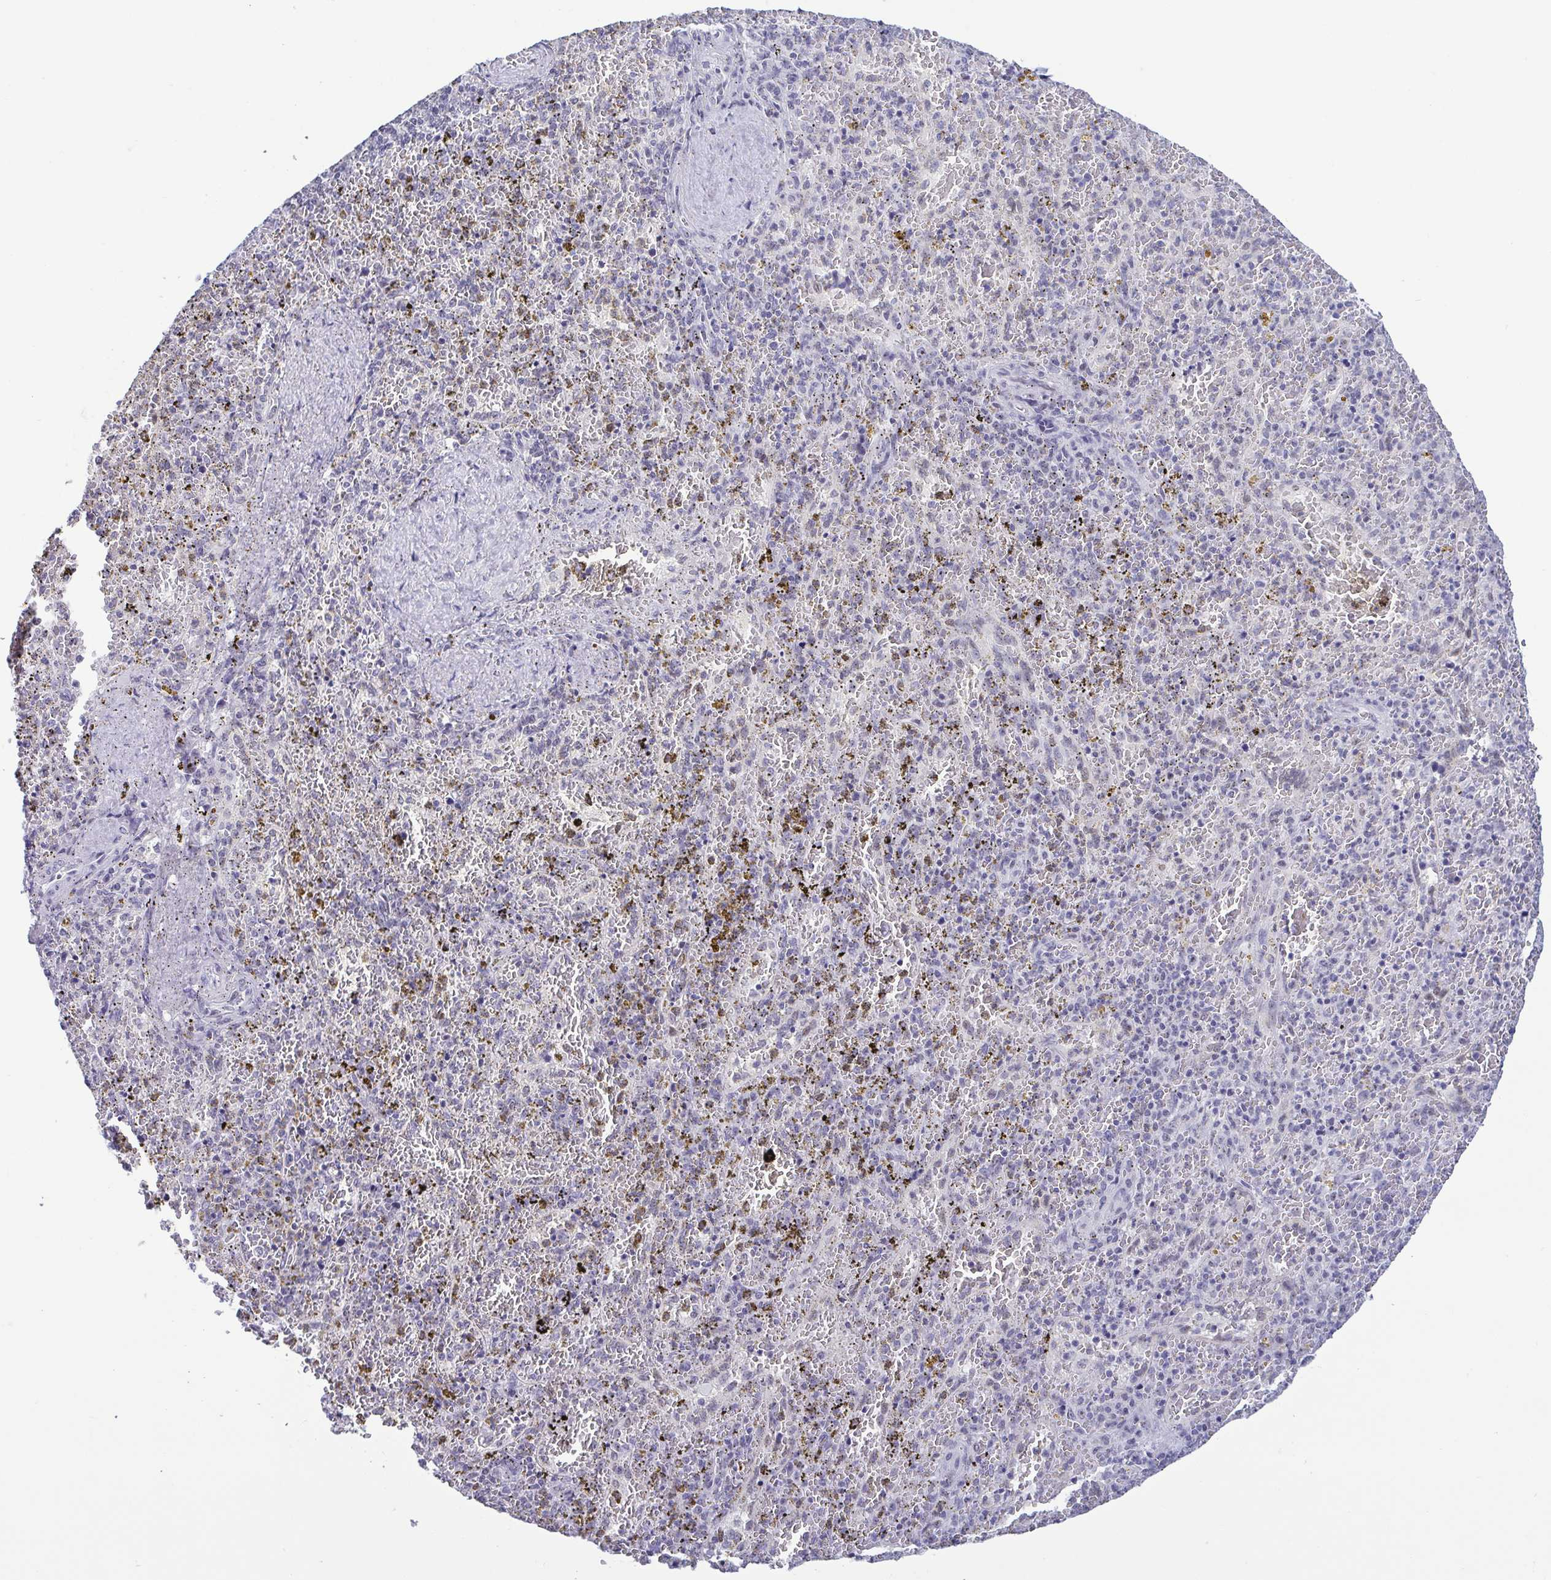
{"staining": {"intensity": "negative", "quantity": "none", "location": "none"}, "tissue": "spleen", "cell_type": "Cells in red pulp", "image_type": "normal", "snomed": [{"axis": "morphology", "description": "Normal tissue, NOS"}, {"axis": "topography", "description": "Spleen"}], "caption": "Immunohistochemical staining of normal human spleen exhibits no significant expression in cells in red pulp. The staining is performed using DAB (3,3'-diaminobenzidine) brown chromogen with nuclei counter-stained in using hematoxylin.", "gene": "BZW1", "patient": {"sex": "female", "age": 50}}